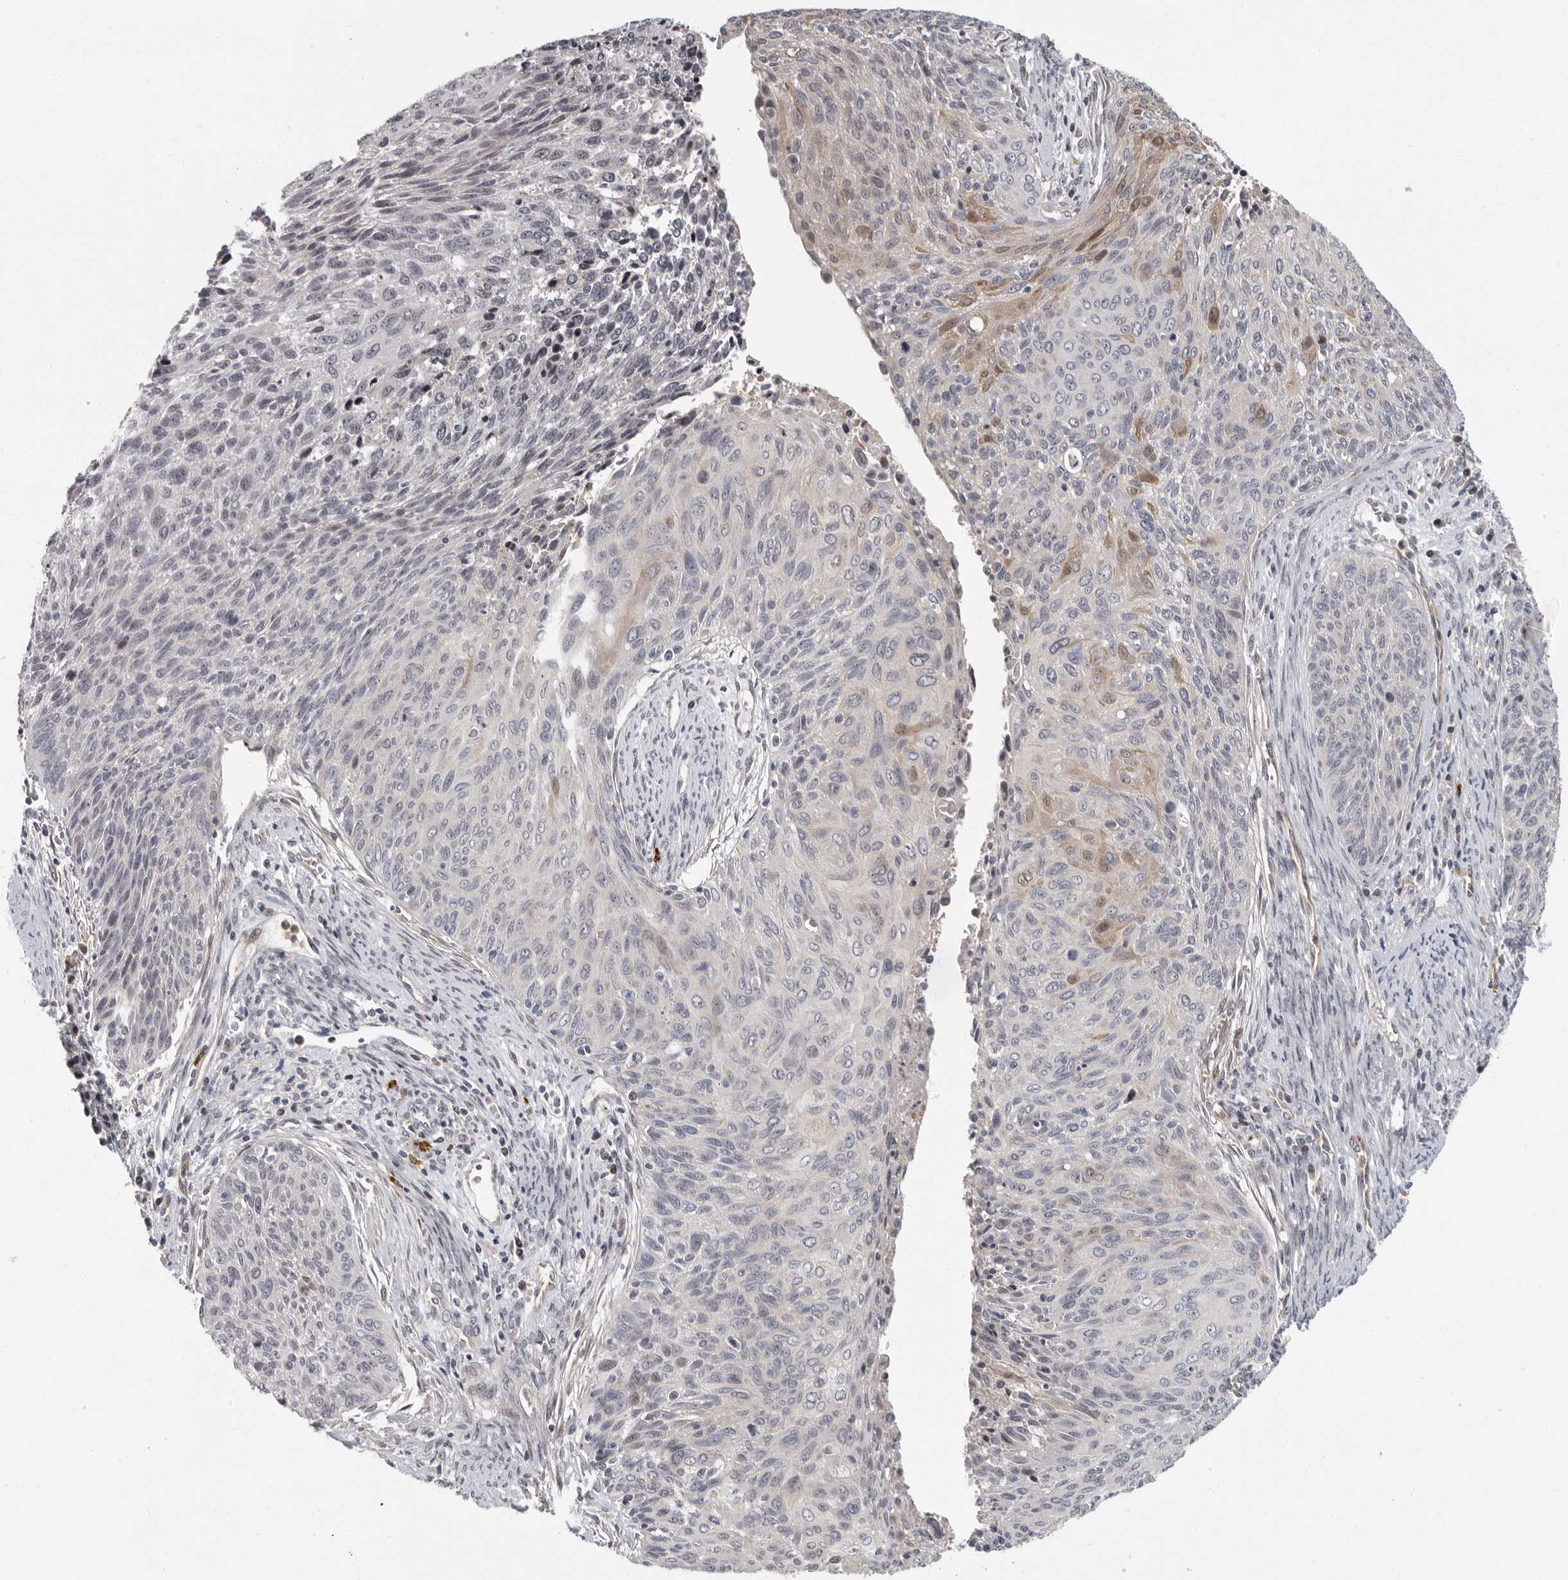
{"staining": {"intensity": "weak", "quantity": "<25%", "location": "cytoplasmic/membranous"}, "tissue": "cervical cancer", "cell_type": "Tumor cells", "image_type": "cancer", "snomed": [{"axis": "morphology", "description": "Squamous cell carcinoma, NOS"}, {"axis": "topography", "description": "Cervix"}], "caption": "Tumor cells are negative for protein expression in human cervical squamous cell carcinoma.", "gene": "PDCD11", "patient": {"sex": "female", "age": 55}}